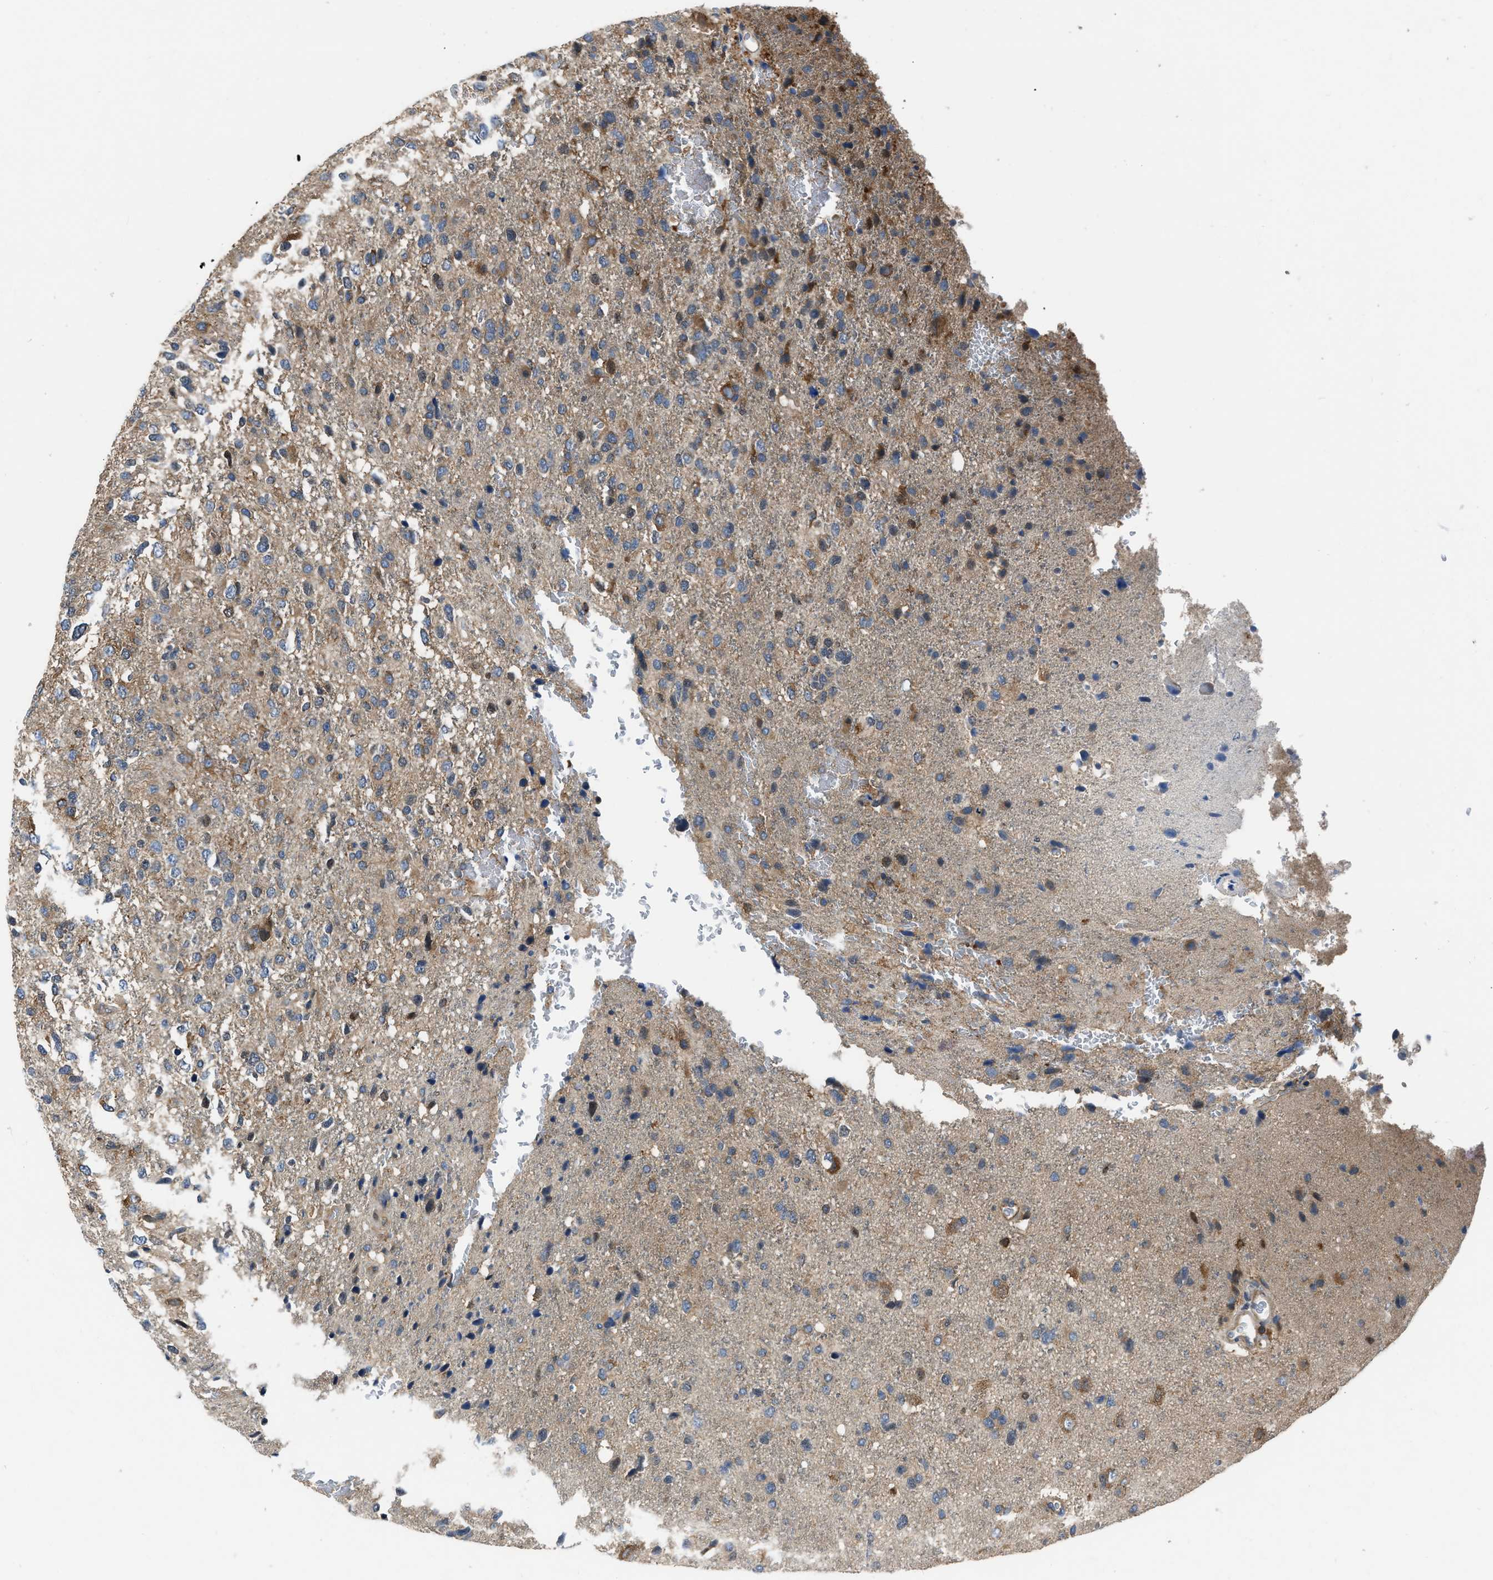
{"staining": {"intensity": "moderate", "quantity": "25%-75%", "location": "cytoplasmic/membranous"}, "tissue": "glioma", "cell_type": "Tumor cells", "image_type": "cancer", "snomed": [{"axis": "morphology", "description": "Glioma, malignant, High grade"}, {"axis": "topography", "description": "Brain"}], "caption": "Malignant glioma (high-grade) stained with DAB (3,3'-diaminobenzidine) immunohistochemistry (IHC) demonstrates medium levels of moderate cytoplasmic/membranous staining in approximately 25%-75% of tumor cells.", "gene": "YARS1", "patient": {"sex": "female", "age": 58}}